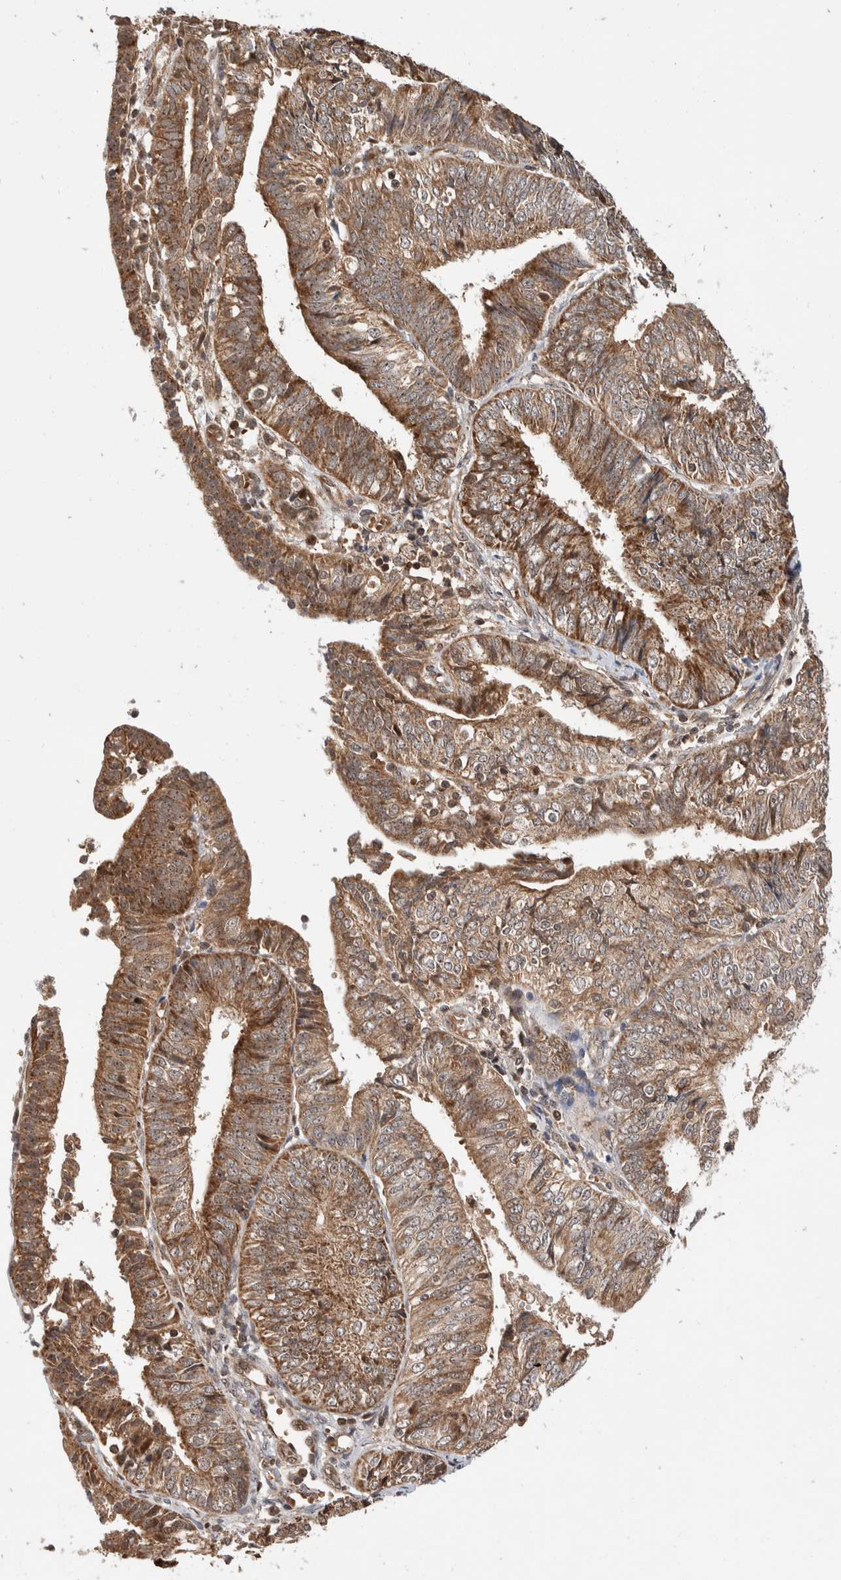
{"staining": {"intensity": "moderate", "quantity": ">75%", "location": "cytoplasmic/membranous"}, "tissue": "endometrial cancer", "cell_type": "Tumor cells", "image_type": "cancer", "snomed": [{"axis": "morphology", "description": "Adenocarcinoma, NOS"}, {"axis": "topography", "description": "Endometrium"}], "caption": "High-power microscopy captured an immunohistochemistry micrograph of endometrial adenocarcinoma, revealing moderate cytoplasmic/membranous expression in approximately >75% of tumor cells.", "gene": "ABHD11", "patient": {"sex": "female", "age": 58}}